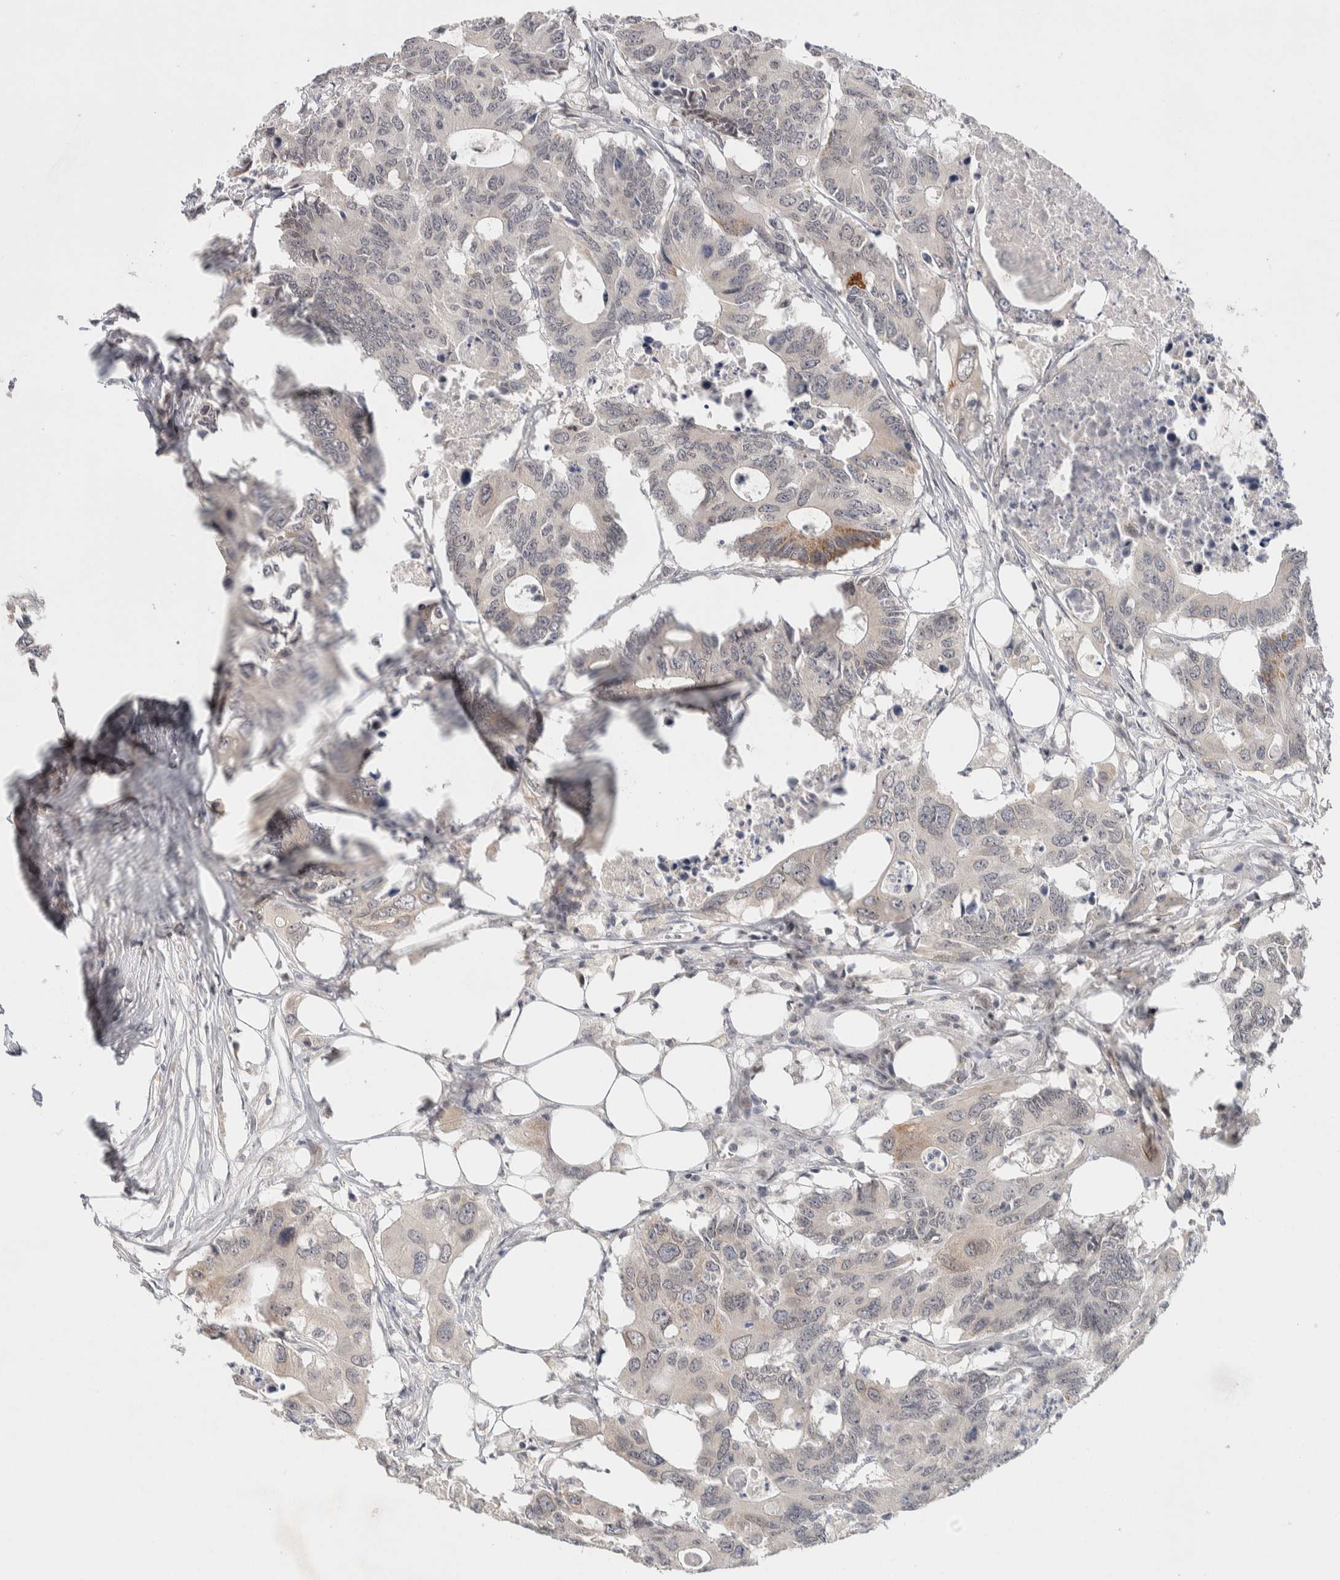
{"staining": {"intensity": "weak", "quantity": "<25%", "location": "cytoplasmic/membranous"}, "tissue": "colorectal cancer", "cell_type": "Tumor cells", "image_type": "cancer", "snomed": [{"axis": "morphology", "description": "Adenocarcinoma, NOS"}, {"axis": "topography", "description": "Colon"}], "caption": "Human adenocarcinoma (colorectal) stained for a protein using immunohistochemistry reveals no positivity in tumor cells.", "gene": "CRAT", "patient": {"sex": "male", "age": 71}}